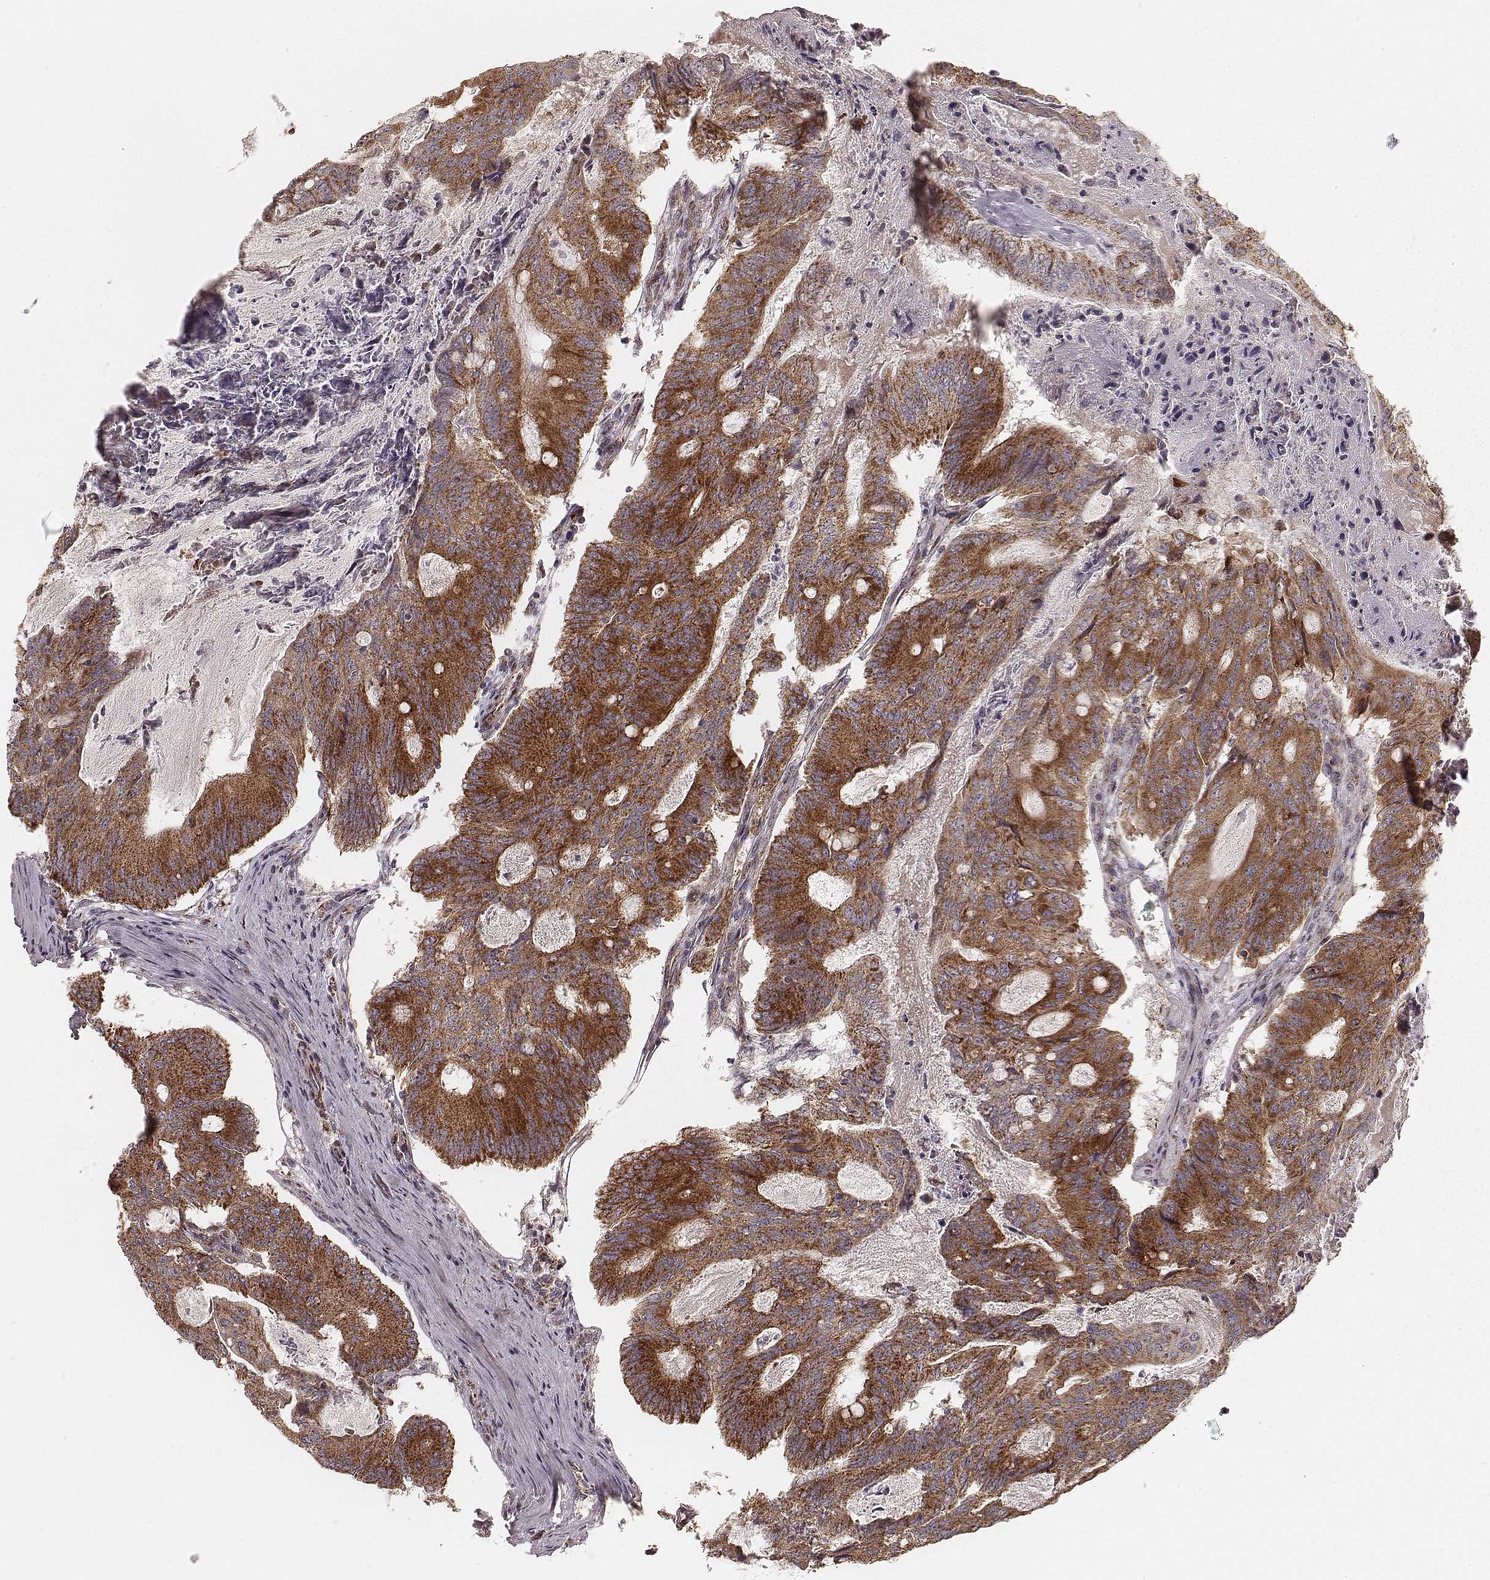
{"staining": {"intensity": "moderate", "quantity": ">75%", "location": "cytoplasmic/membranous"}, "tissue": "colorectal cancer", "cell_type": "Tumor cells", "image_type": "cancer", "snomed": [{"axis": "morphology", "description": "Adenocarcinoma, NOS"}, {"axis": "topography", "description": "Colon"}], "caption": "Protein positivity by immunohistochemistry displays moderate cytoplasmic/membranous expression in approximately >75% of tumor cells in colorectal cancer (adenocarcinoma). (DAB (3,3'-diaminobenzidine) = brown stain, brightfield microscopy at high magnification).", "gene": "NDUFA7", "patient": {"sex": "female", "age": 70}}